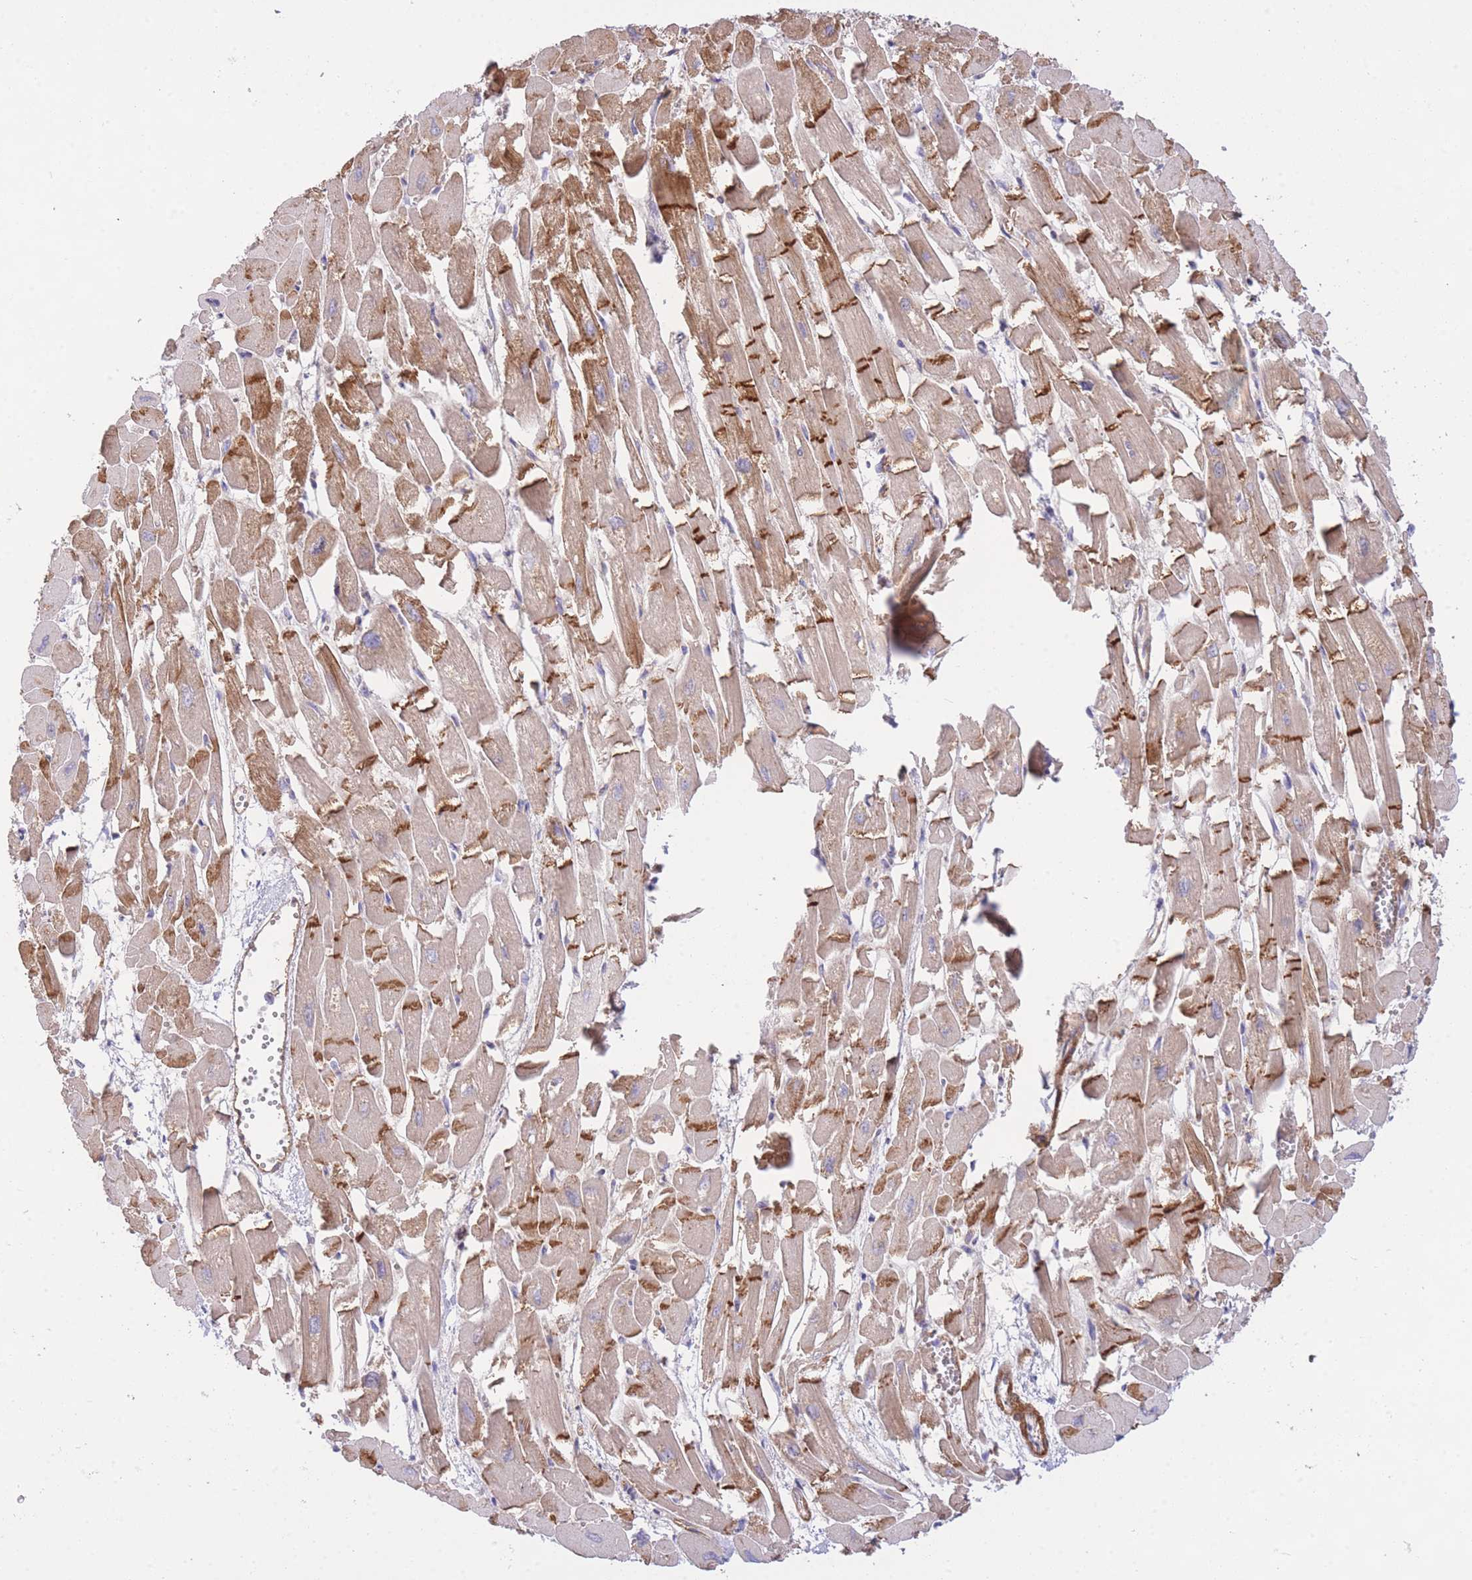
{"staining": {"intensity": "strong", "quantity": "25%-75%", "location": "cytoplasmic/membranous"}, "tissue": "heart muscle", "cell_type": "Cardiomyocytes", "image_type": "normal", "snomed": [{"axis": "morphology", "description": "Normal tissue, NOS"}, {"axis": "topography", "description": "Heart"}], "caption": "Cardiomyocytes show high levels of strong cytoplasmic/membranous positivity in approximately 25%-75% of cells in unremarkable heart muscle.", "gene": "PGM1", "patient": {"sex": "male", "age": 54}}